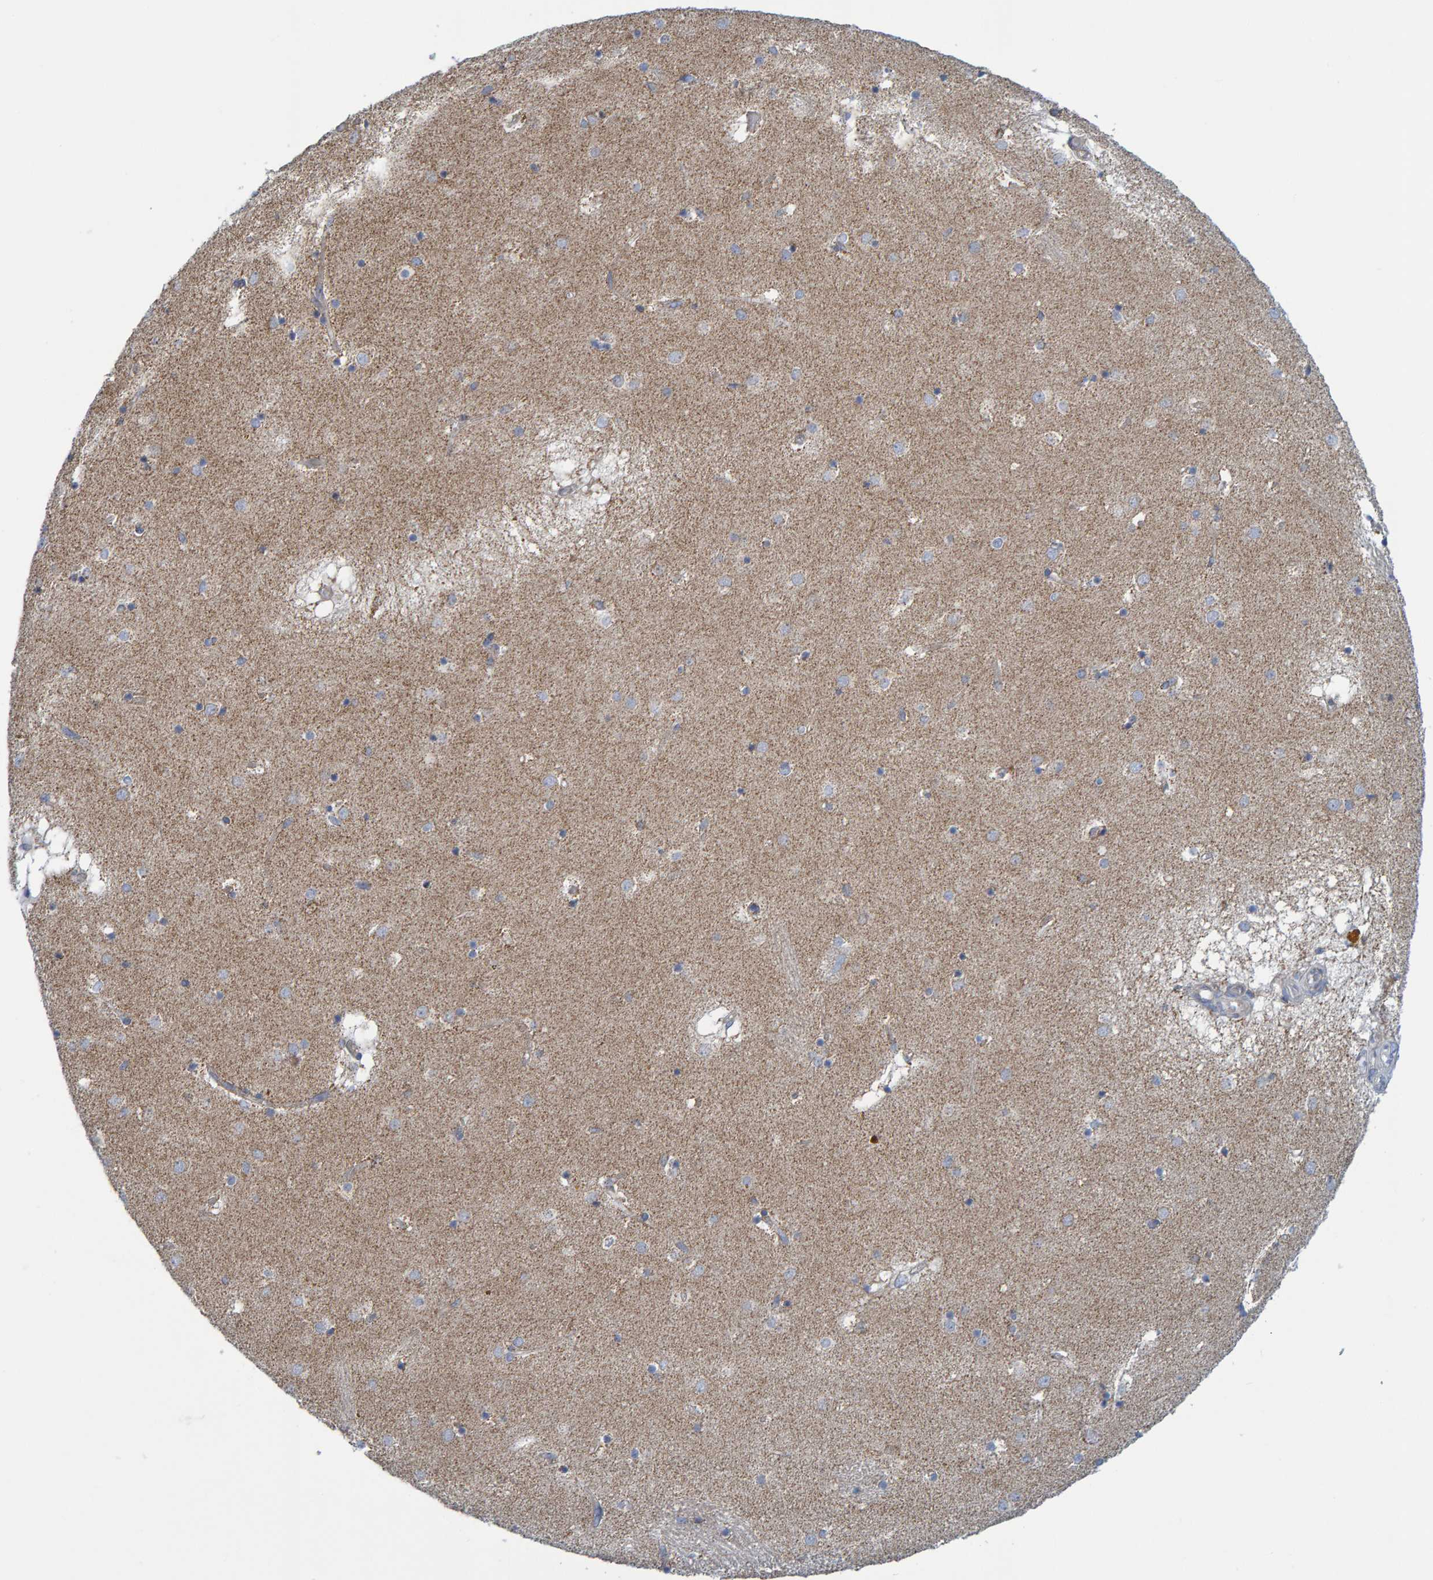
{"staining": {"intensity": "negative", "quantity": "none", "location": "none"}, "tissue": "caudate", "cell_type": "Glial cells", "image_type": "normal", "snomed": [{"axis": "morphology", "description": "Normal tissue, NOS"}, {"axis": "topography", "description": "Lateral ventricle wall"}], "caption": "This histopathology image is of unremarkable caudate stained with immunohistochemistry (IHC) to label a protein in brown with the nuclei are counter-stained blue. There is no positivity in glial cells. The staining is performed using DAB (3,3'-diaminobenzidine) brown chromogen with nuclei counter-stained in using hematoxylin.", "gene": "MRPS7", "patient": {"sex": "male", "age": 70}}